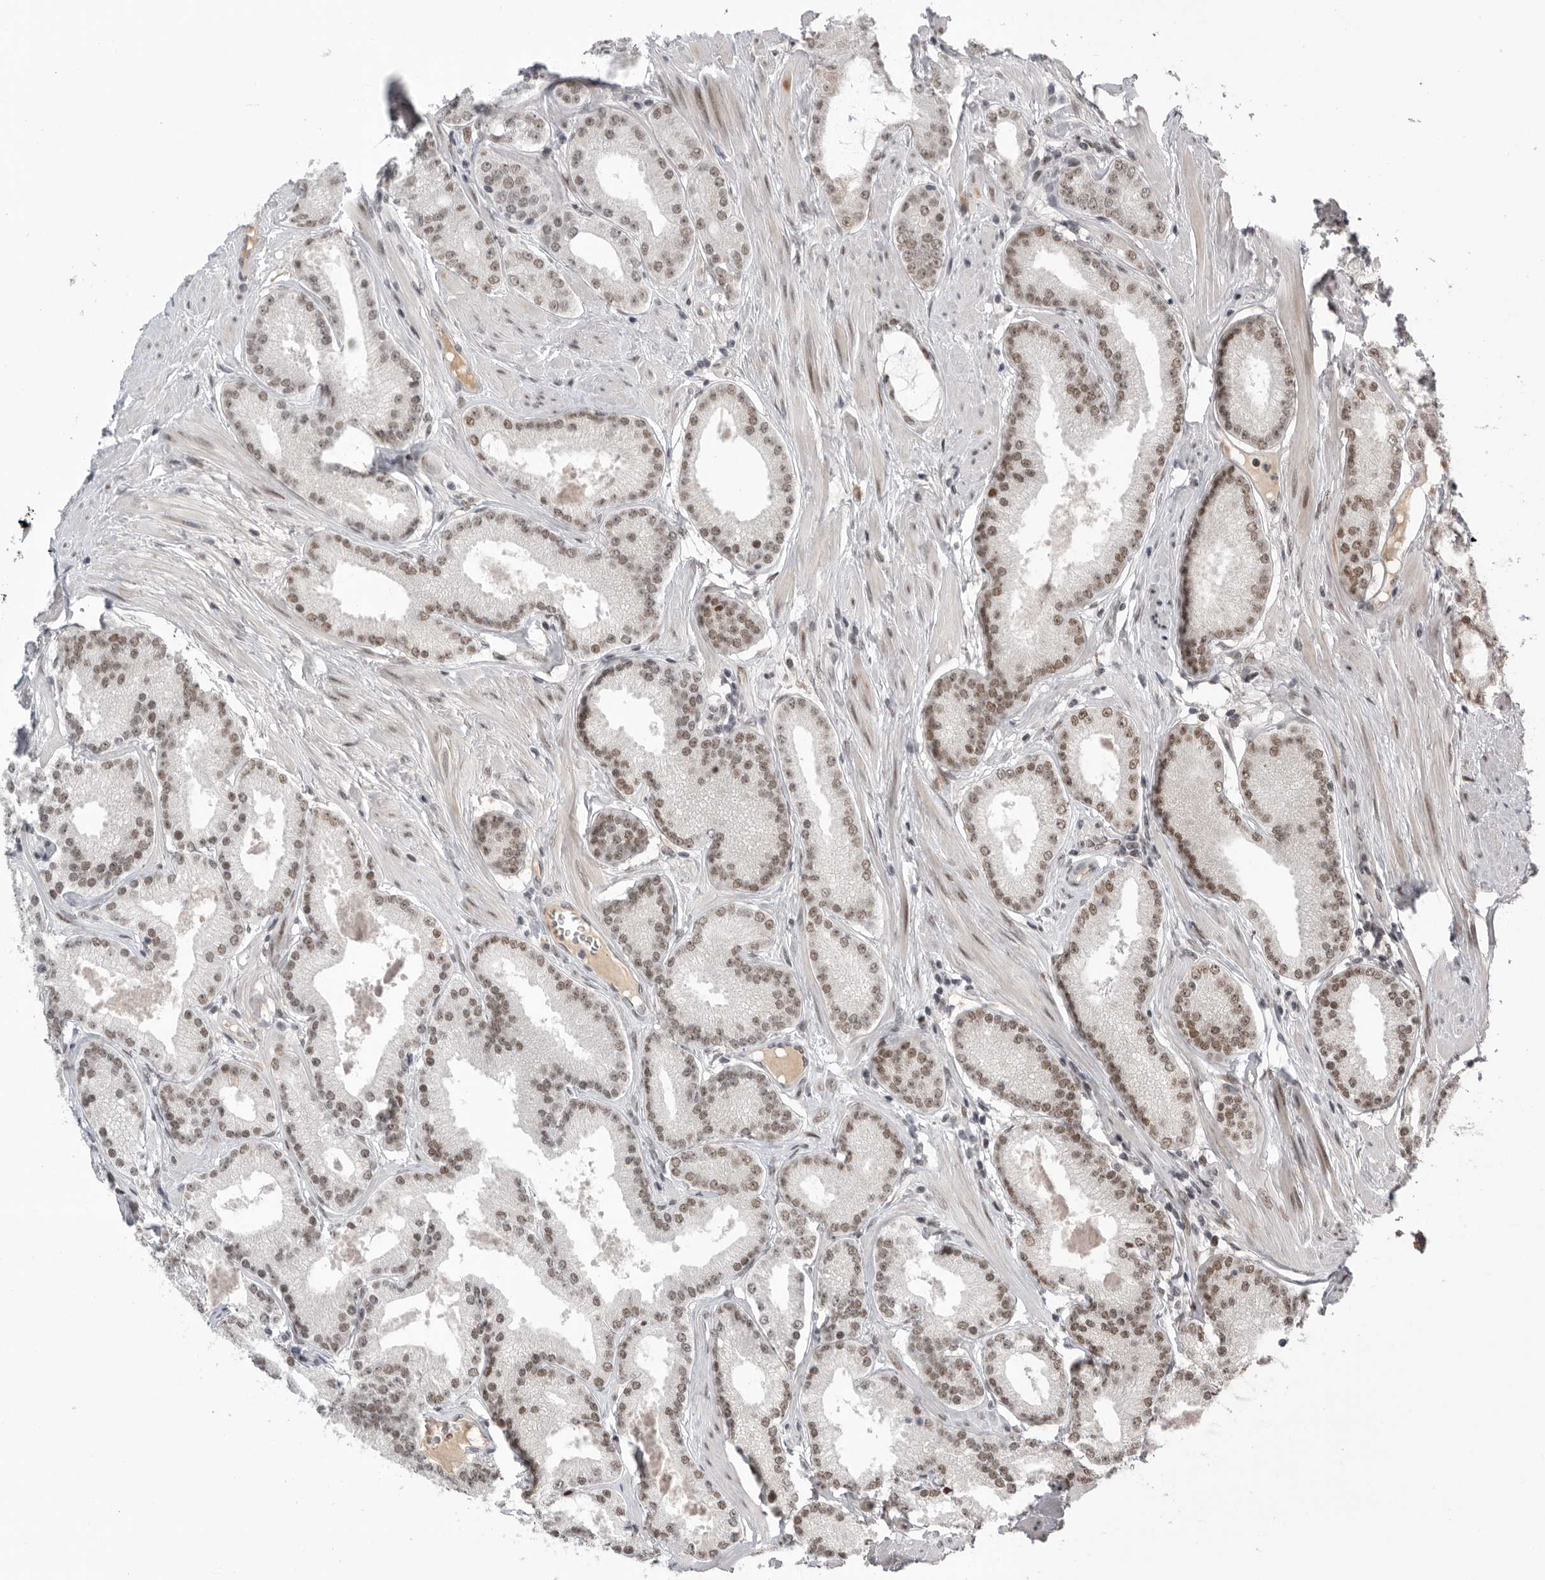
{"staining": {"intensity": "moderate", "quantity": ">75%", "location": "nuclear"}, "tissue": "prostate cancer", "cell_type": "Tumor cells", "image_type": "cancer", "snomed": [{"axis": "morphology", "description": "Adenocarcinoma, Low grade"}, {"axis": "topography", "description": "Prostate"}], "caption": "Moderate nuclear protein positivity is present in about >75% of tumor cells in low-grade adenocarcinoma (prostate).", "gene": "POU5F1", "patient": {"sex": "male", "age": 62}}